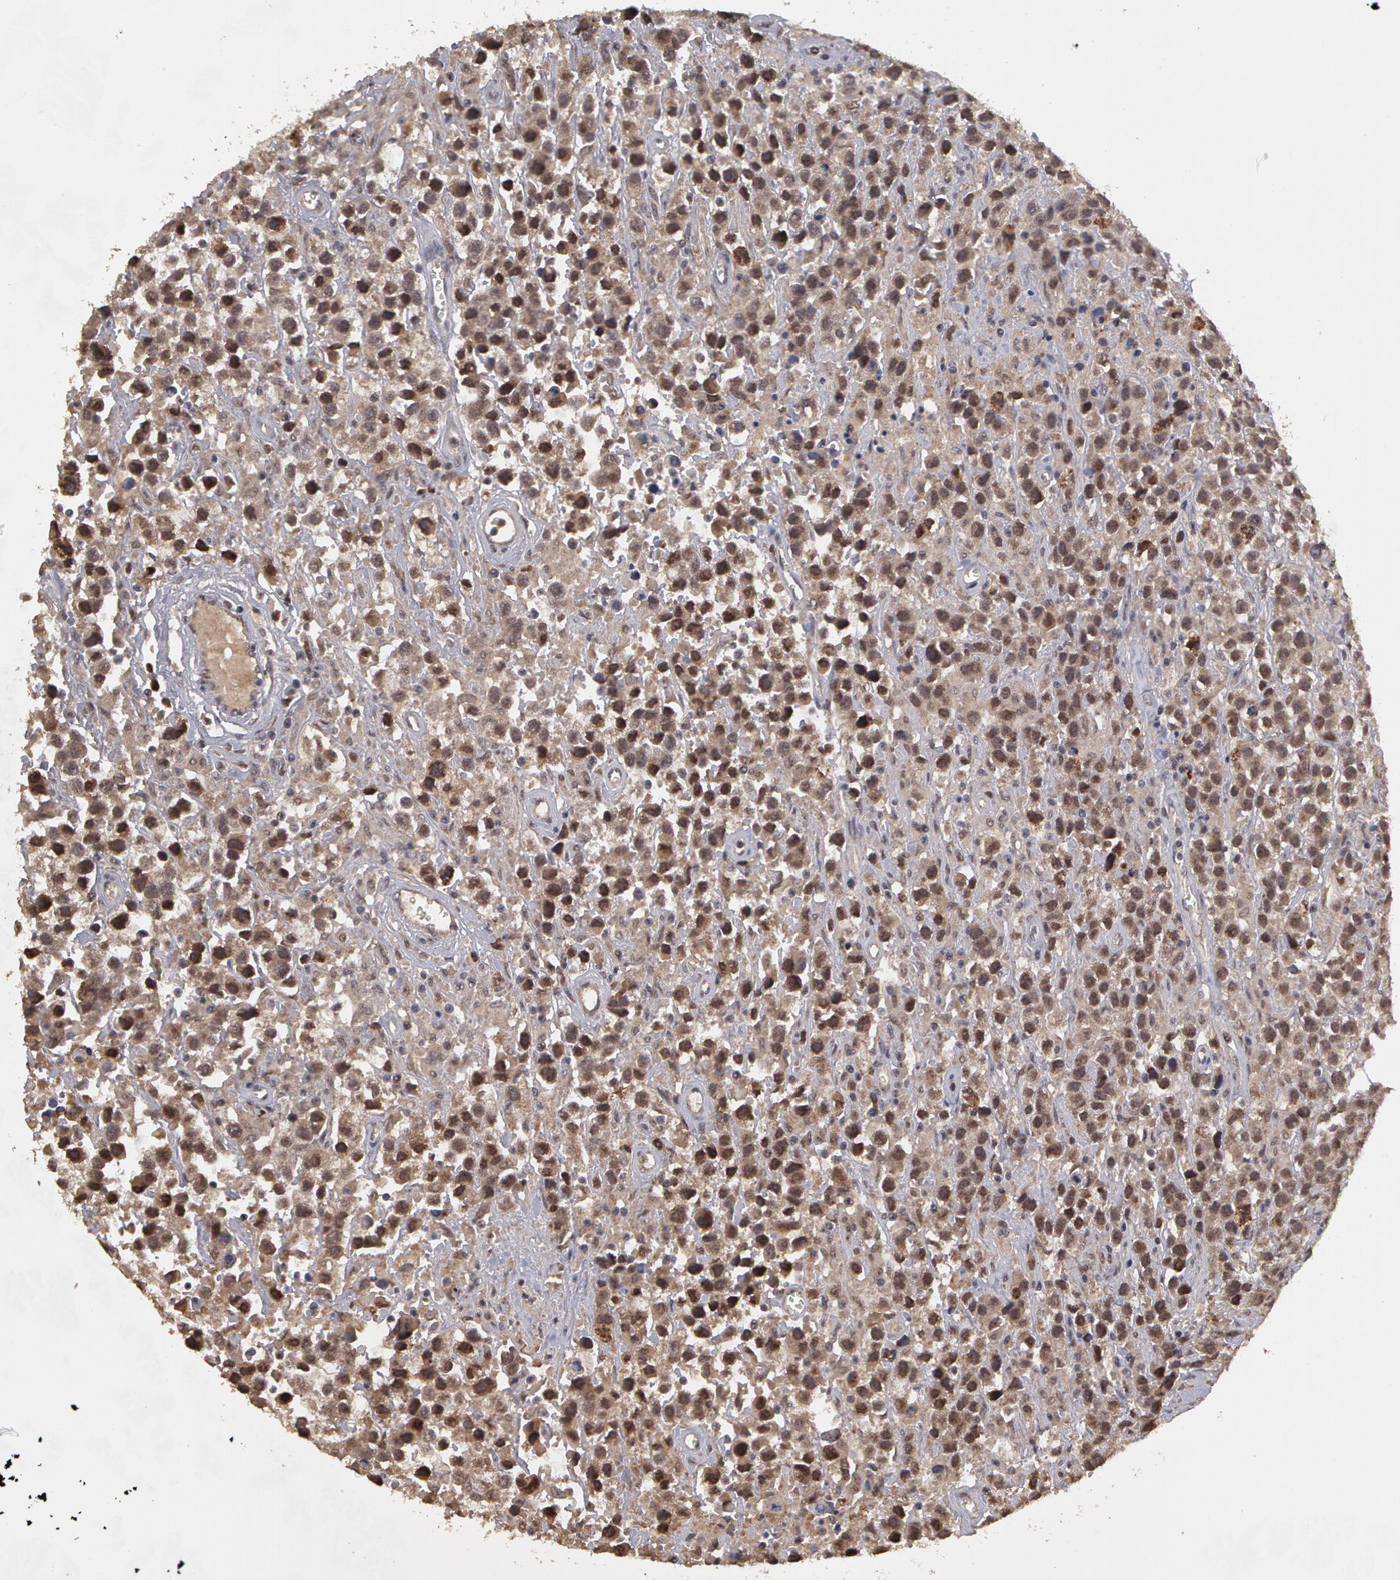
{"staining": {"intensity": "strong", "quantity": ">75%", "location": "cytoplasmic/membranous,nuclear"}, "tissue": "testis cancer", "cell_type": "Tumor cells", "image_type": "cancer", "snomed": [{"axis": "morphology", "description": "Seminoma, NOS"}, {"axis": "topography", "description": "Testis"}], "caption": "Brown immunohistochemical staining in testis seminoma exhibits strong cytoplasmic/membranous and nuclear expression in approximately >75% of tumor cells.", "gene": "GLIS1", "patient": {"sex": "male", "age": 43}}